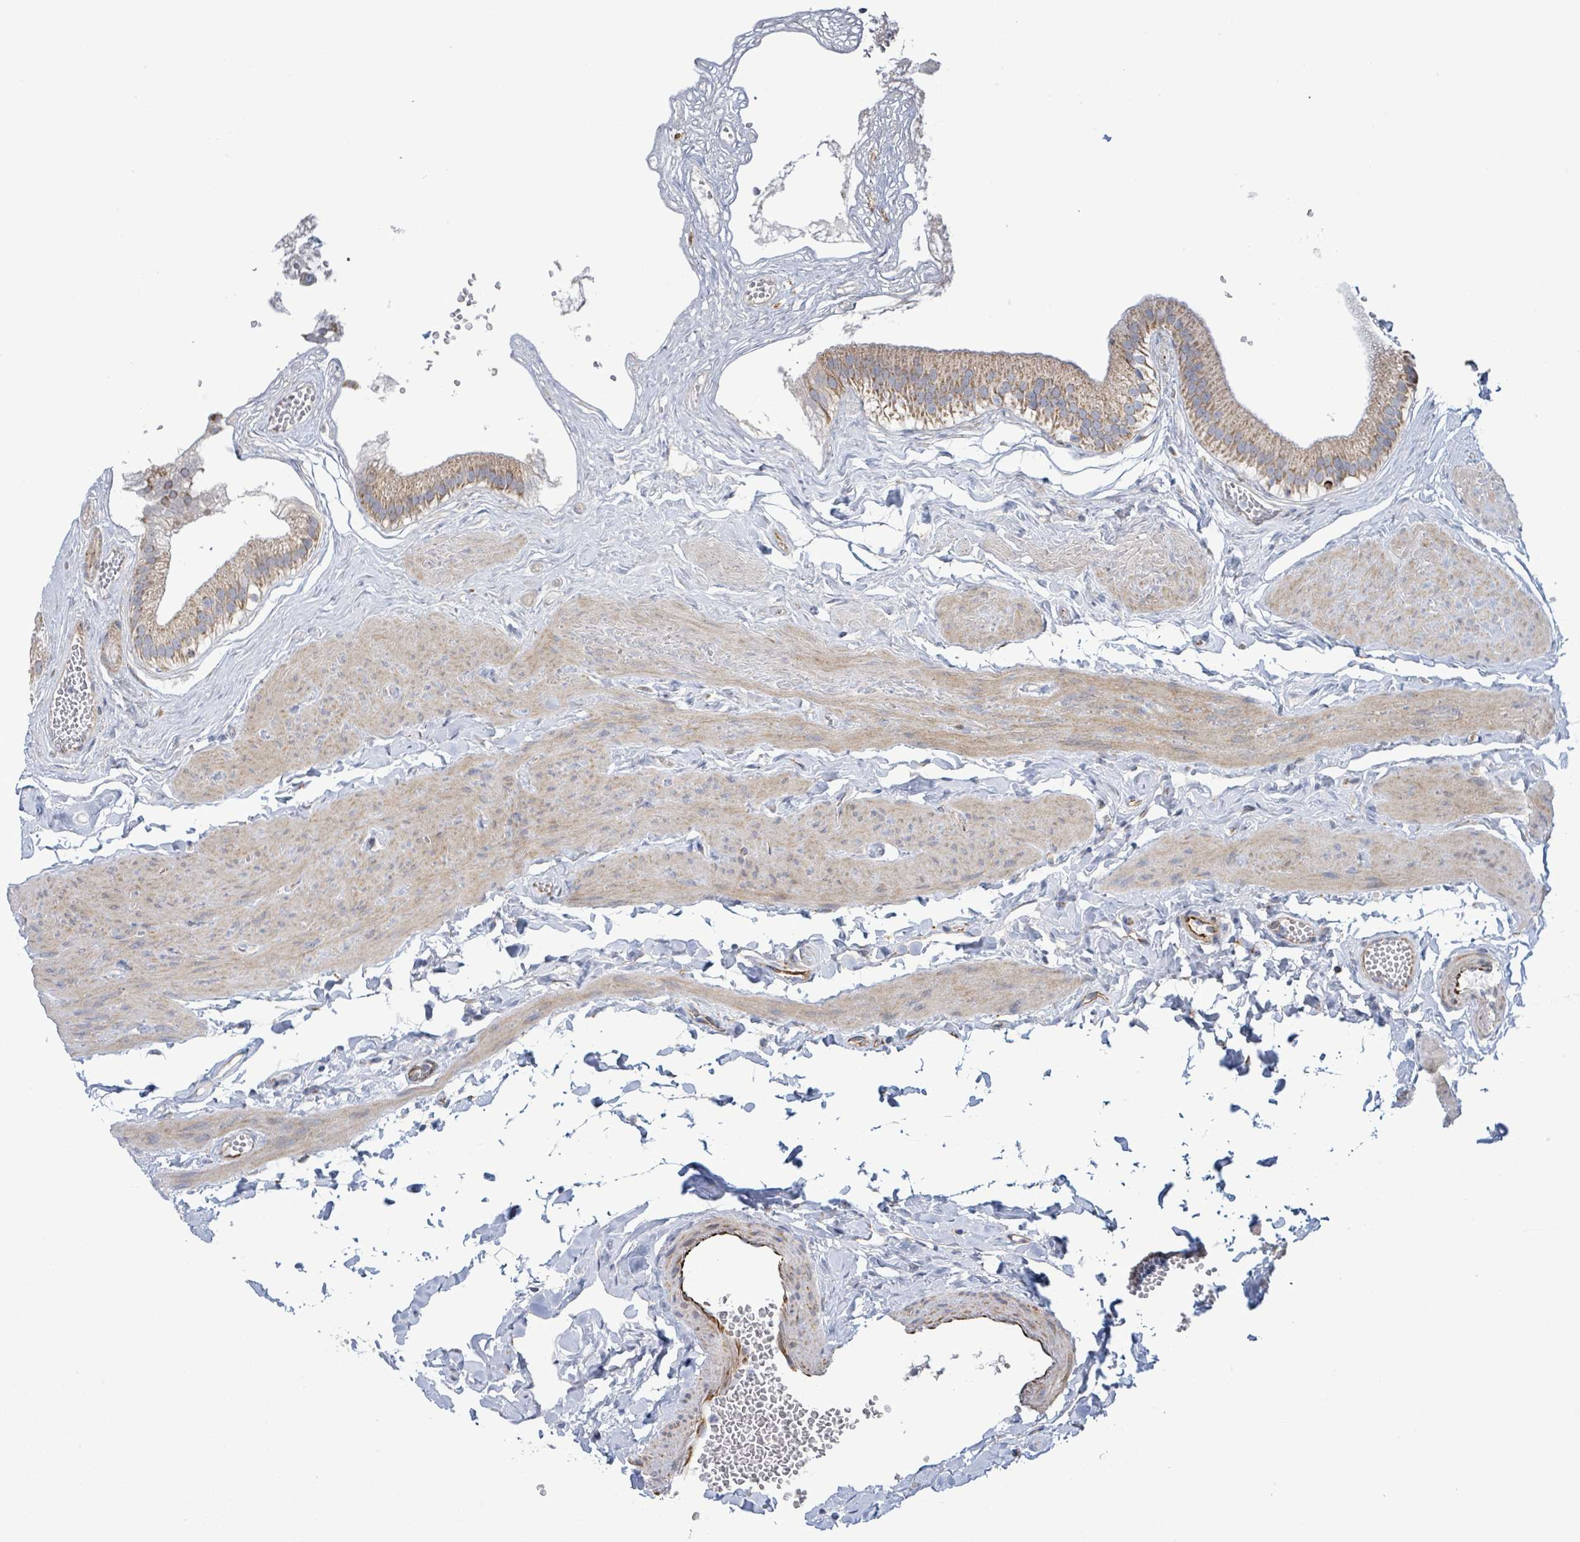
{"staining": {"intensity": "moderate", "quantity": ">75%", "location": "cytoplasmic/membranous"}, "tissue": "gallbladder", "cell_type": "Glandular cells", "image_type": "normal", "snomed": [{"axis": "morphology", "description": "Normal tissue, NOS"}, {"axis": "topography", "description": "Gallbladder"}], "caption": "Immunohistochemical staining of normal human gallbladder shows medium levels of moderate cytoplasmic/membranous positivity in about >75% of glandular cells.", "gene": "ALG12", "patient": {"sex": "female", "age": 54}}